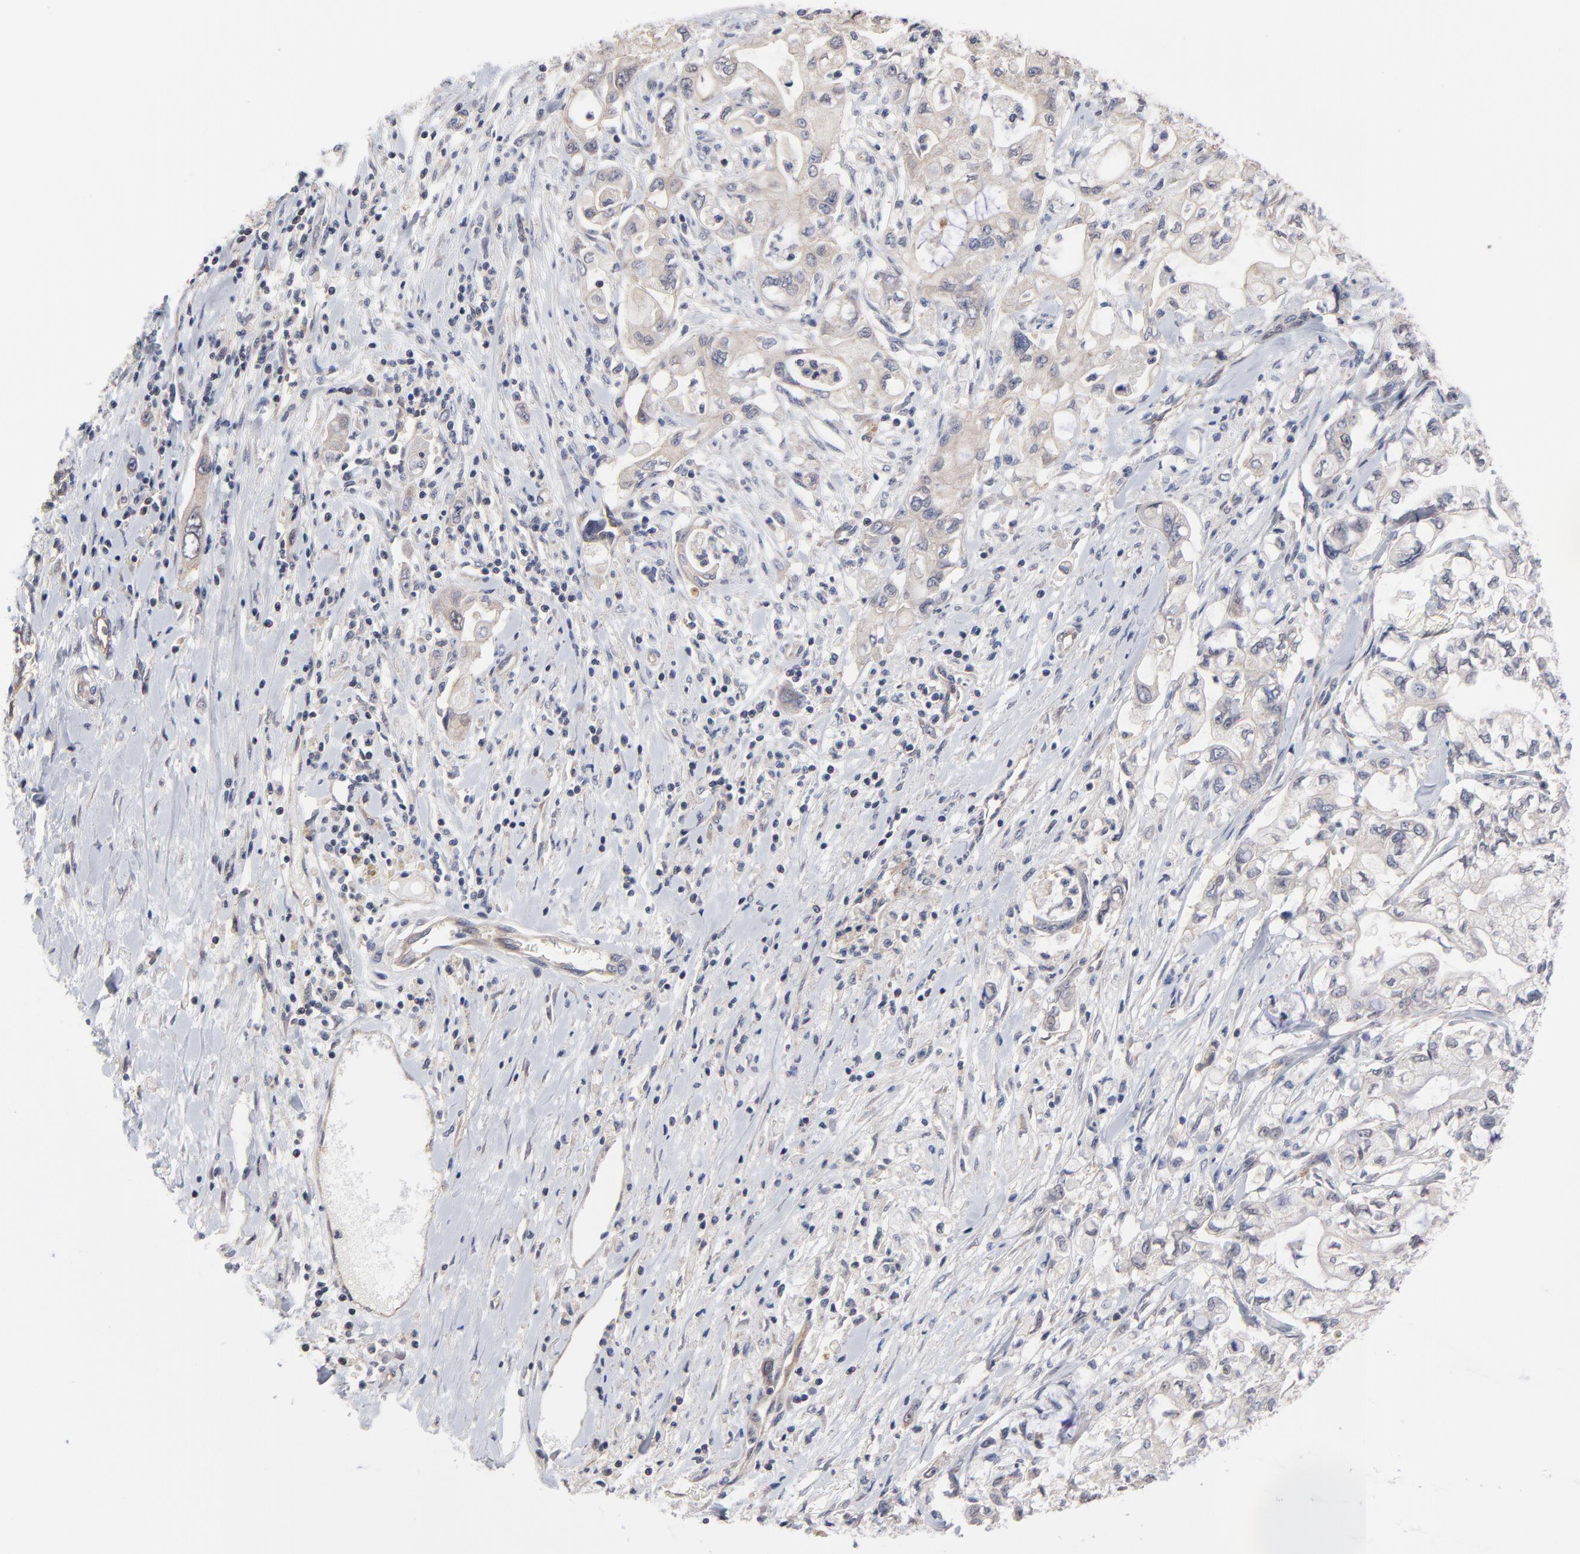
{"staining": {"intensity": "weak", "quantity": ">75%", "location": "cytoplasmic/membranous"}, "tissue": "pancreatic cancer", "cell_type": "Tumor cells", "image_type": "cancer", "snomed": [{"axis": "morphology", "description": "Adenocarcinoma, NOS"}, {"axis": "topography", "description": "Pancreas"}], "caption": "Approximately >75% of tumor cells in adenocarcinoma (pancreatic) exhibit weak cytoplasmic/membranous protein positivity as visualized by brown immunohistochemical staining.", "gene": "ZNF157", "patient": {"sex": "male", "age": 79}}